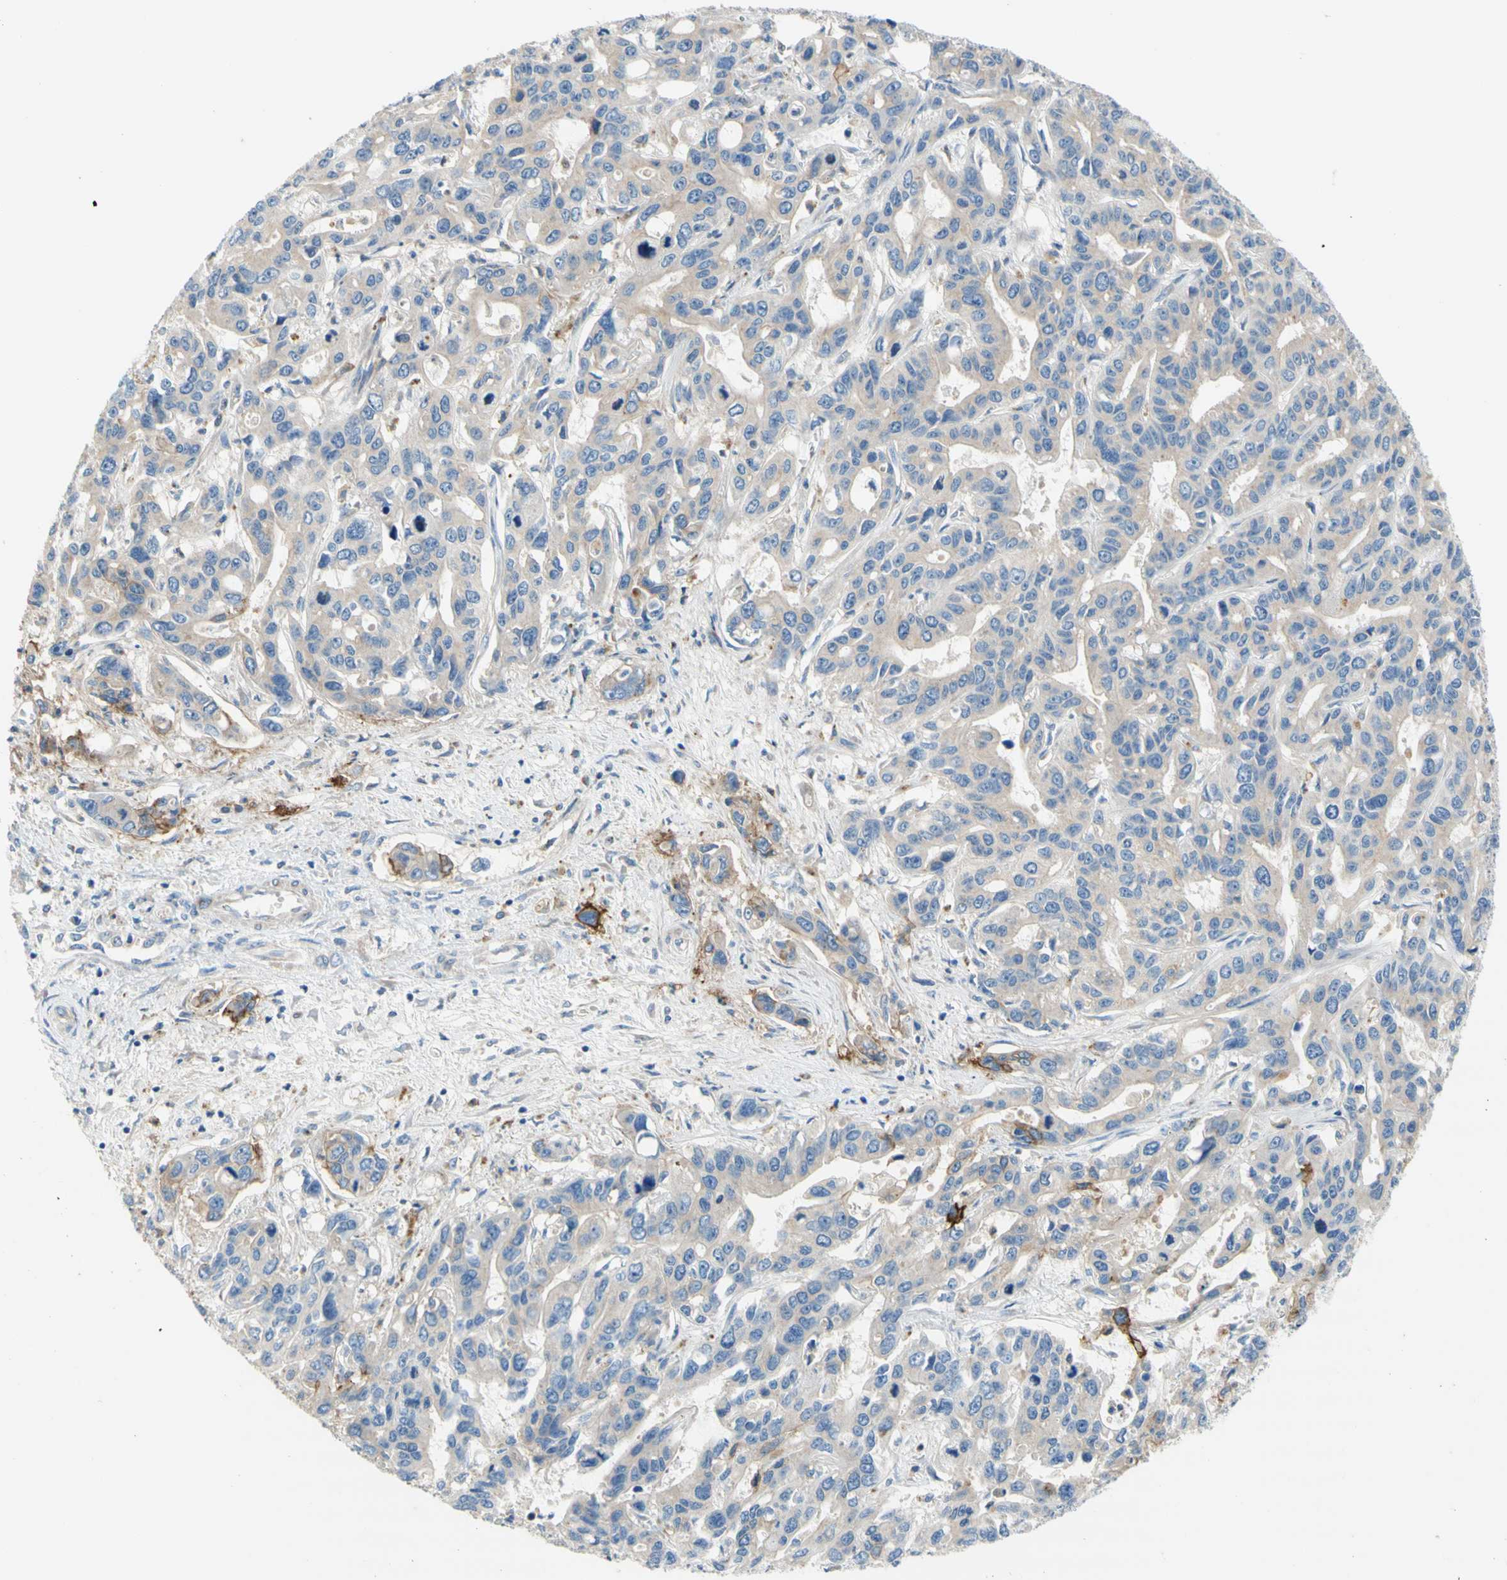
{"staining": {"intensity": "strong", "quantity": "<25%", "location": "cytoplasmic/membranous"}, "tissue": "liver cancer", "cell_type": "Tumor cells", "image_type": "cancer", "snomed": [{"axis": "morphology", "description": "Cholangiocarcinoma"}, {"axis": "topography", "description": "Liver"}], "caption": "High-power microscopy captured an immunohistochemistry (IHC) image of liver cancer (cholangiocarcinoma), revealing strong cytoplasmic/membranous staining in approximately <25% of tumor cells.", "gene": "F3", "patient": {"sex": "female", "age": 65}}